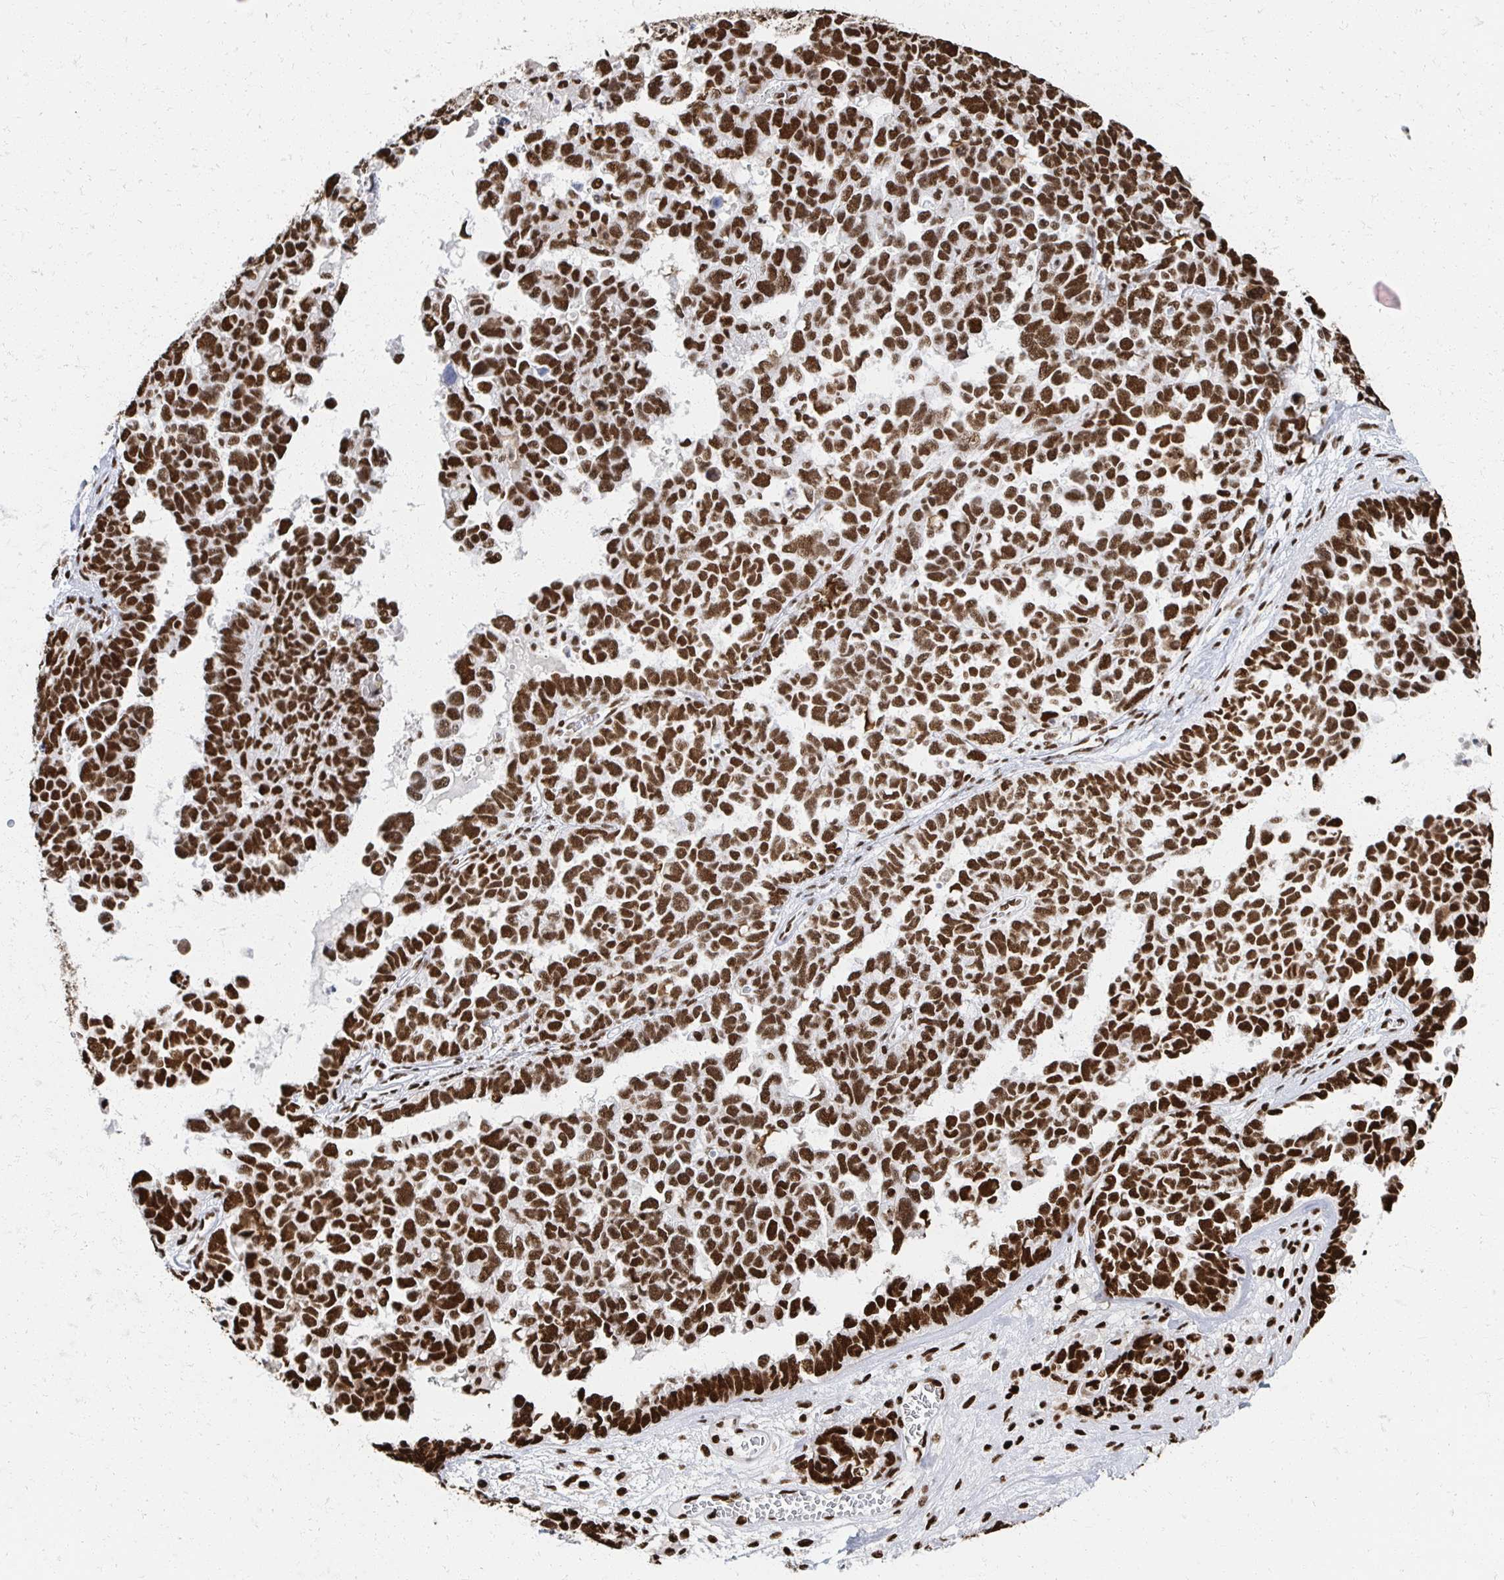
{"staining": {"intensity": "strong", "quantity": ">75%", "location": "nuclear"}, "tissue": "ovarian cancer", "cell_type": "Tumor cells", "image_type": "cancer", "snomed": [{"axis": "morphology", "description": "Cystadenocarcinoma, serous, NOS"}, {"axis": "topography", "description": "Ovary"}], "caption": "Immunohistochemical staining of serous cystadenocarcinoma (ovarian) shows high levels of strong nuclear expression in about >75% of tumor cells.", "gene": "RBBP7", "patient": {"sex": "female", "age": 69}}